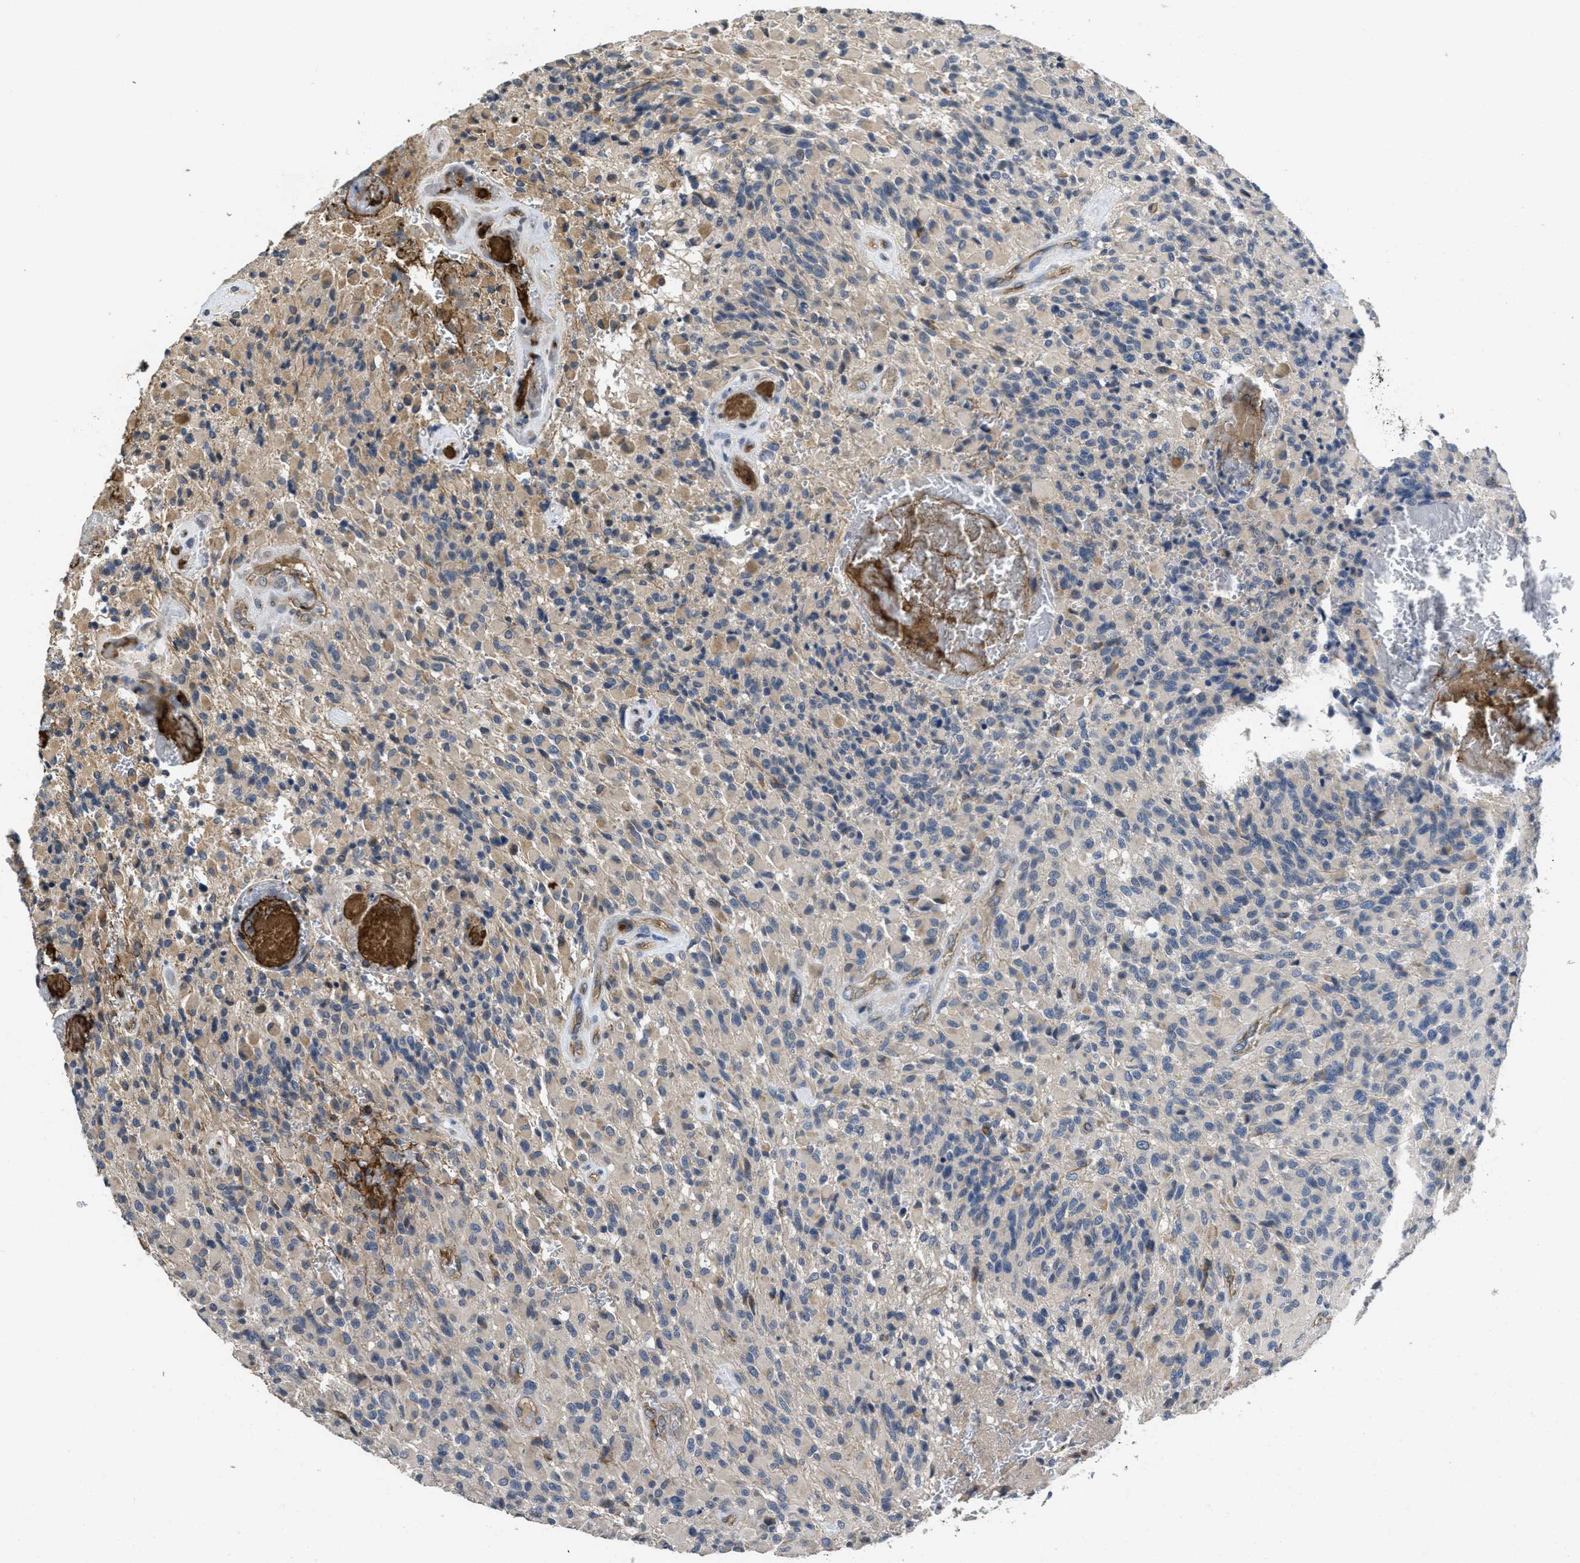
{"staining": {"intensity": "weak", "quantity": "<25%", "location": "cytoplasmic/membranous"}, "tissue": "glioma", "cell_type": "Tumor cells", "image_type": "cancer", "snomed": [{"axis": "morphology", "description": "Glioma, malignant, High grade"}, {"axis": "topography", "description": "Brain"}], "caption": "Glioma was stained to show a protein in brown. There is no significant staining in tumor cells.", "gene": "ANGPT1", "patient": {"sex": "male", "age": 71}}